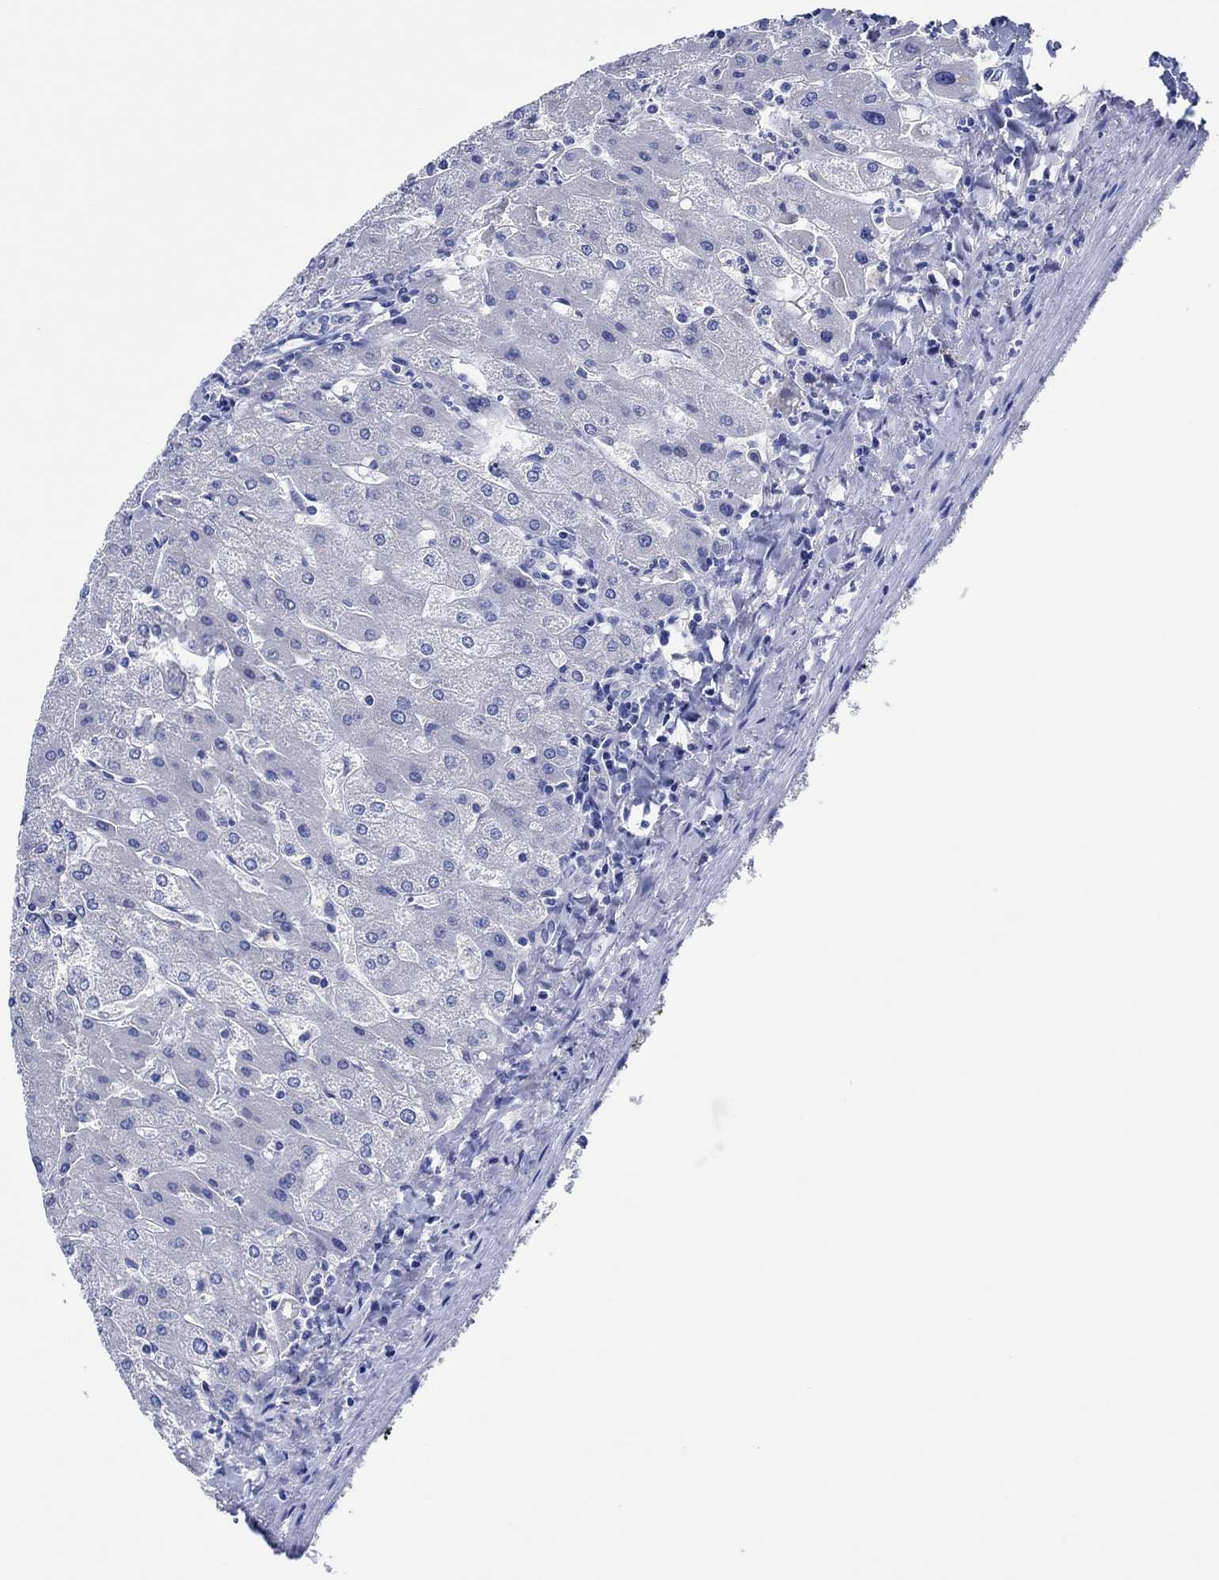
{"staining": {"intensity": "negative", "quantity": "none", "location": "none"}, "tissue": "liver", "cell_type": "Cholangiocytes", "image_type": "normal", "snomed": [{"axis": "morphology", "description": "Normal tissue, NOS"}, {"axis": "topography", "description": "Liver"}], "caption": "The histopathology image demonstrates no staining of cholangiocytes in normal liver.", "gene": "CPNE6", "patient": {"sex": "male", "age": 67}}